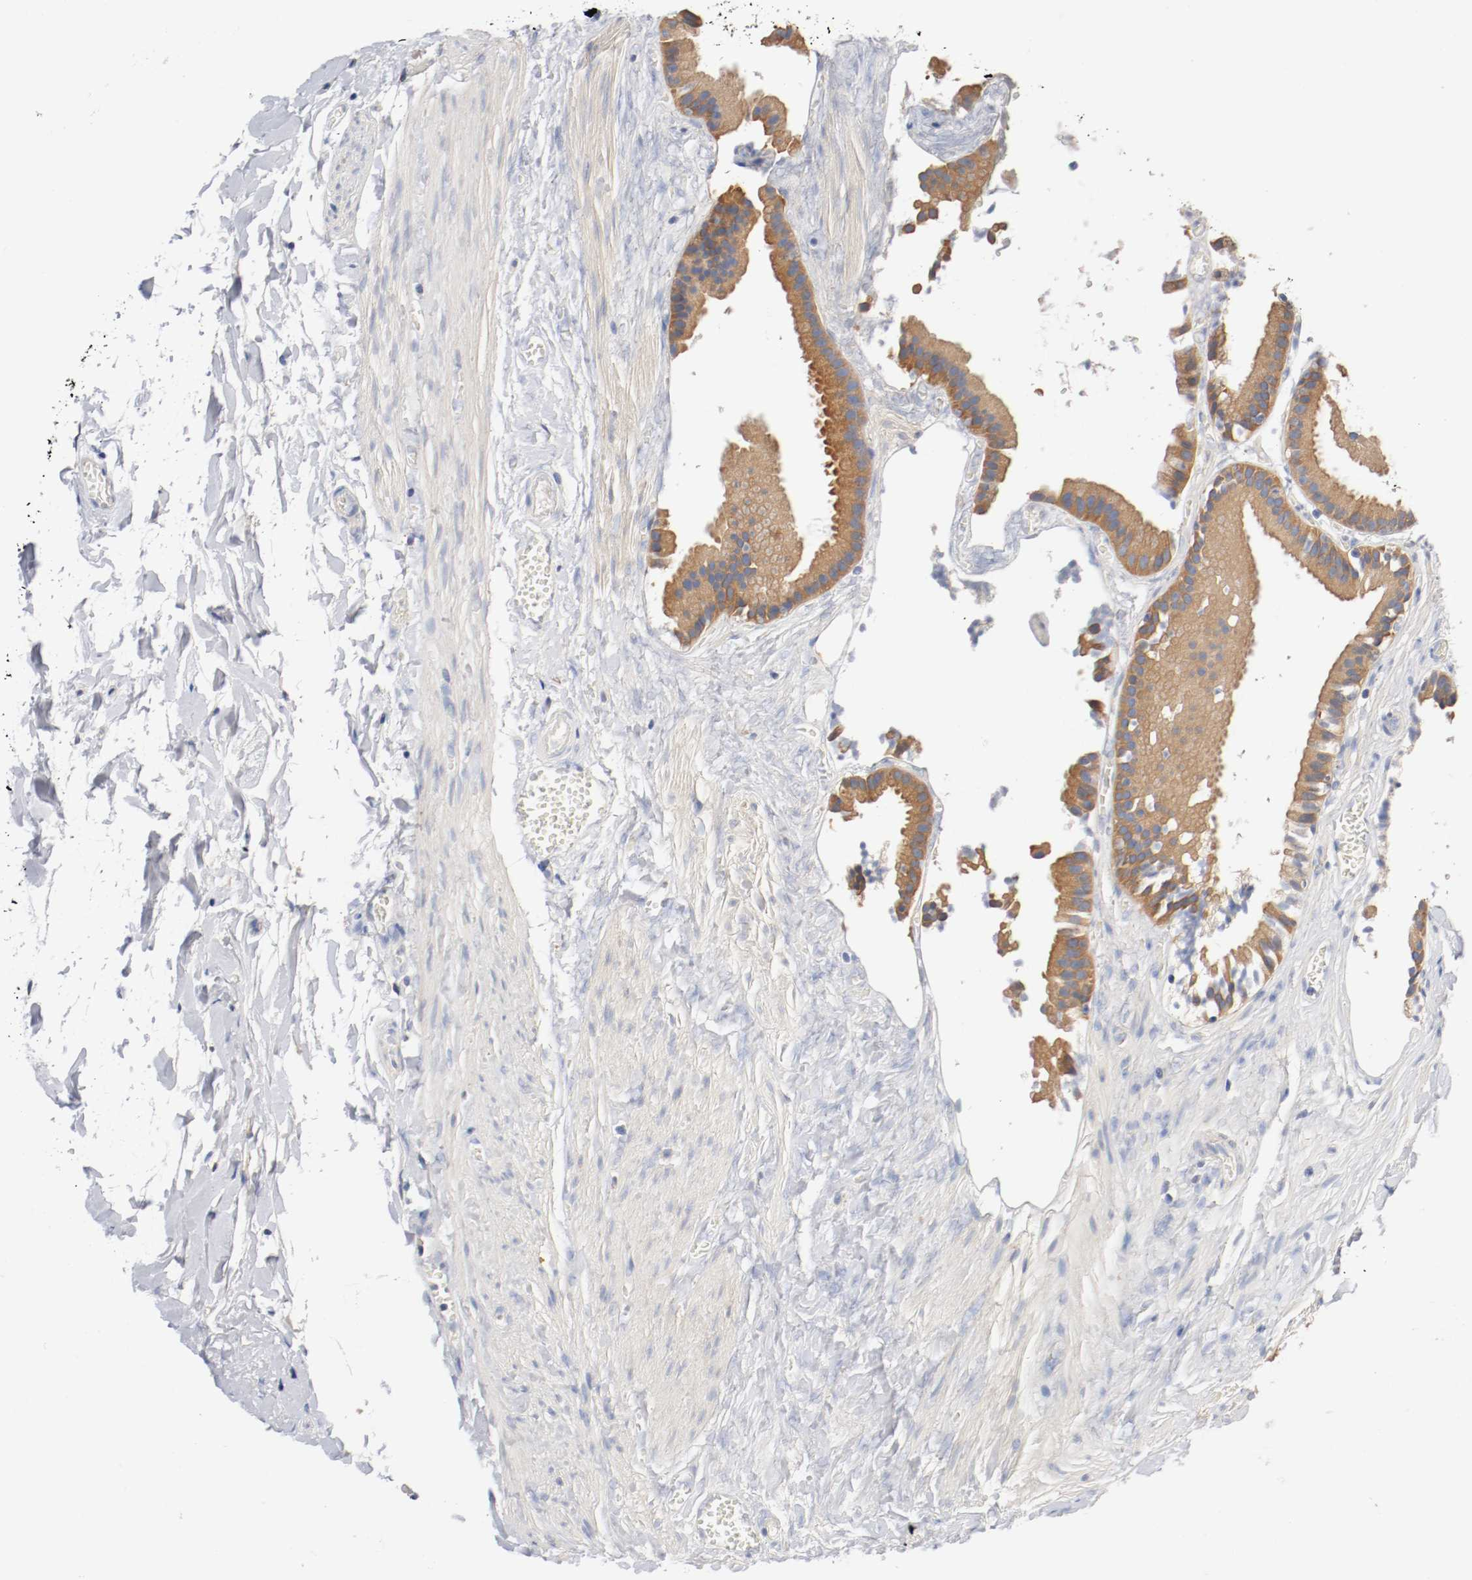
{"staining": {"intensity": "strong", "quantity": ">75%", "location": "cytoplasmic/membranous"}, "tissue": "gallbladder", "cell_type": "Glandular cells", "image_type": "normal", "snomed": [{"axis": "morphology", "description": "Normal tissue, NOS"}, {"axis": "topography", "description": "Gallbladder"}], "caption": "High-power microscopy captured an IHC image of unremarkable gallbladder, revealing strong cytoplasmic/membranous staining in about >75% of glandular cells.", "gene": "HGS", "patient": {"sex": "female", "age": 63}}